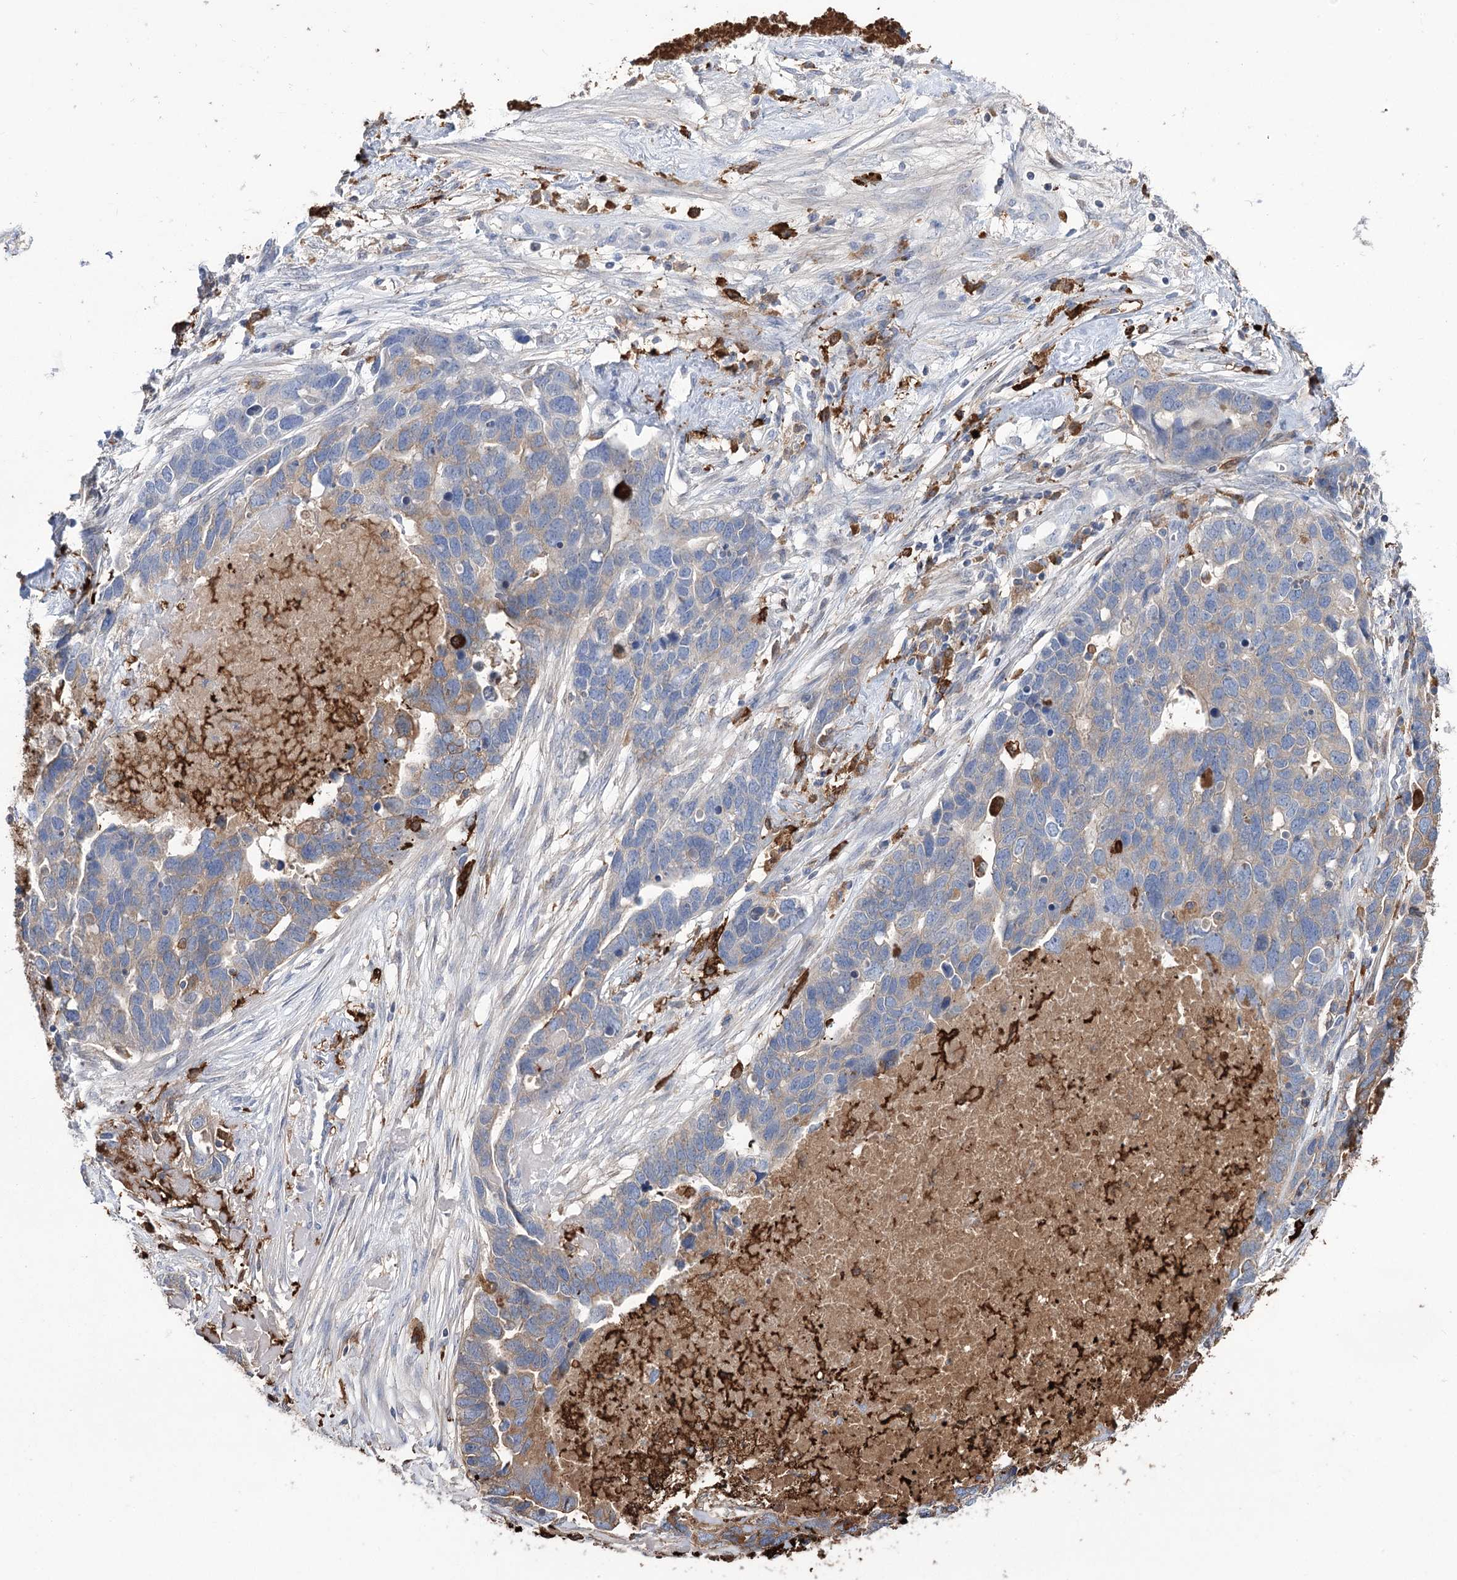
{"staining": {"intensity": "weak", "quantity": "25%-75%", "location": "cytoplasmic/membranous"}, "tissue": "ovarian cancer", "cell_type": "Tumor cells", "image_type": "cancer", "snomed": [{"axis": "morphology", "description": "Cystadenocarcinoma, serous, NOS"}, {"axis": "topography", "description": "Ovary"}], "caption": "DAB immunohistochemical staining of human serous cystadenocarcinoma (ovarian) exhibits weak cytoplasmic/membranous protein staining in approximately 25%-75% of tumor cells. (IHC, brightfield microscopy, high magnification).", "gene": "ZNF622", "patient": {"sex": "female", "age": 54}}